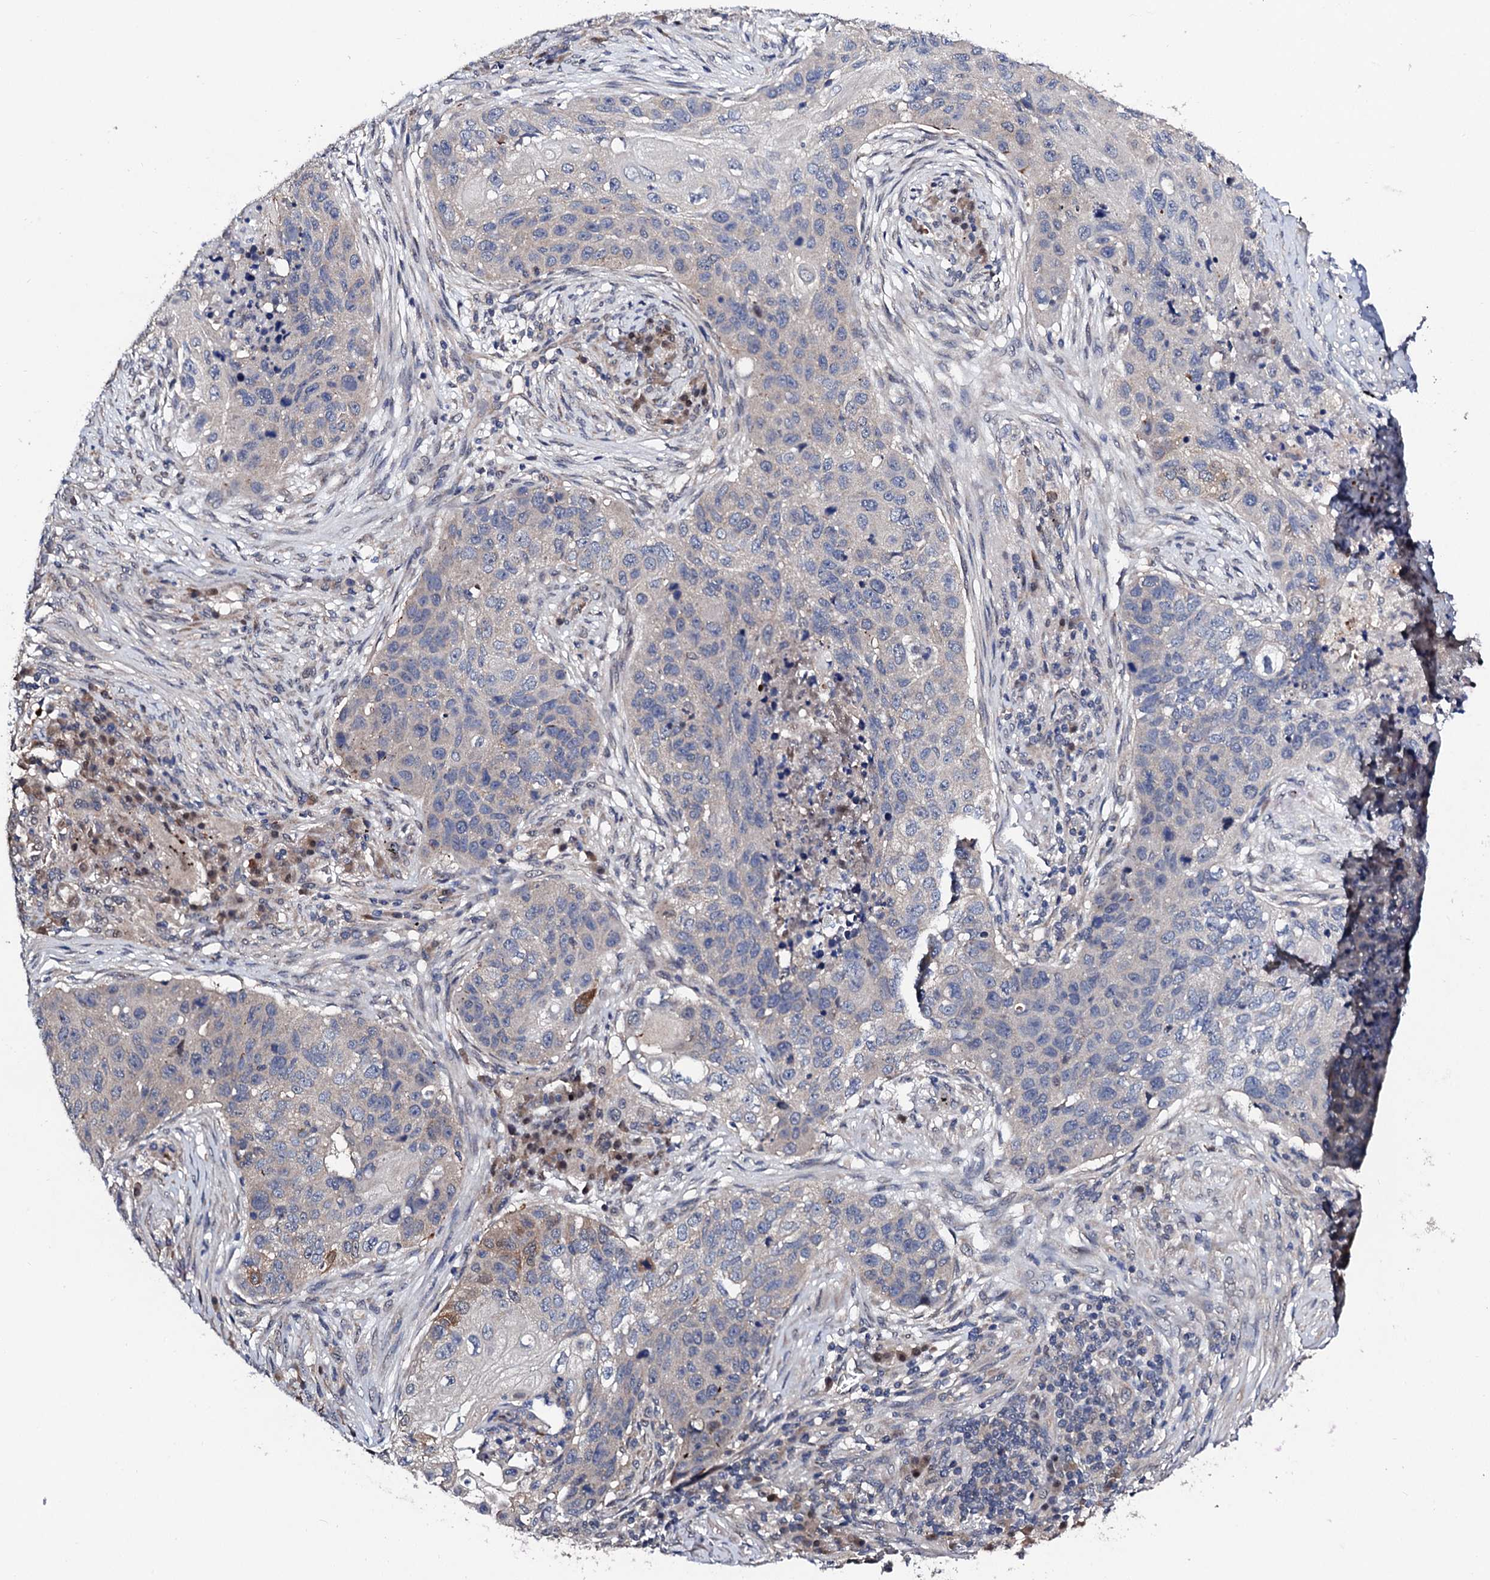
{"staining": {"intensity": "negative", "quantity": "none", "location": "none"}, "tissue": "lung cancer", "cell_type": "Tumor cells", "image_type": "cancer", "snomed": [{"axis": "morphology", "description": "Squamous cell carcinoma, NOS"}, {"axis": "topography", "description": "Lung"}], "caption": "DAB (3,3'-diaminobenzidine) immunohistochemical staining of squamous cell carcinoma (lung) reveals no significant expression in tumor cells. (DAB (3,3'-diaminobenzidine) immunohistochemistry, high magnification).", "gene": "IP6K1", "patient": {"sex": "female", "age": 63}}